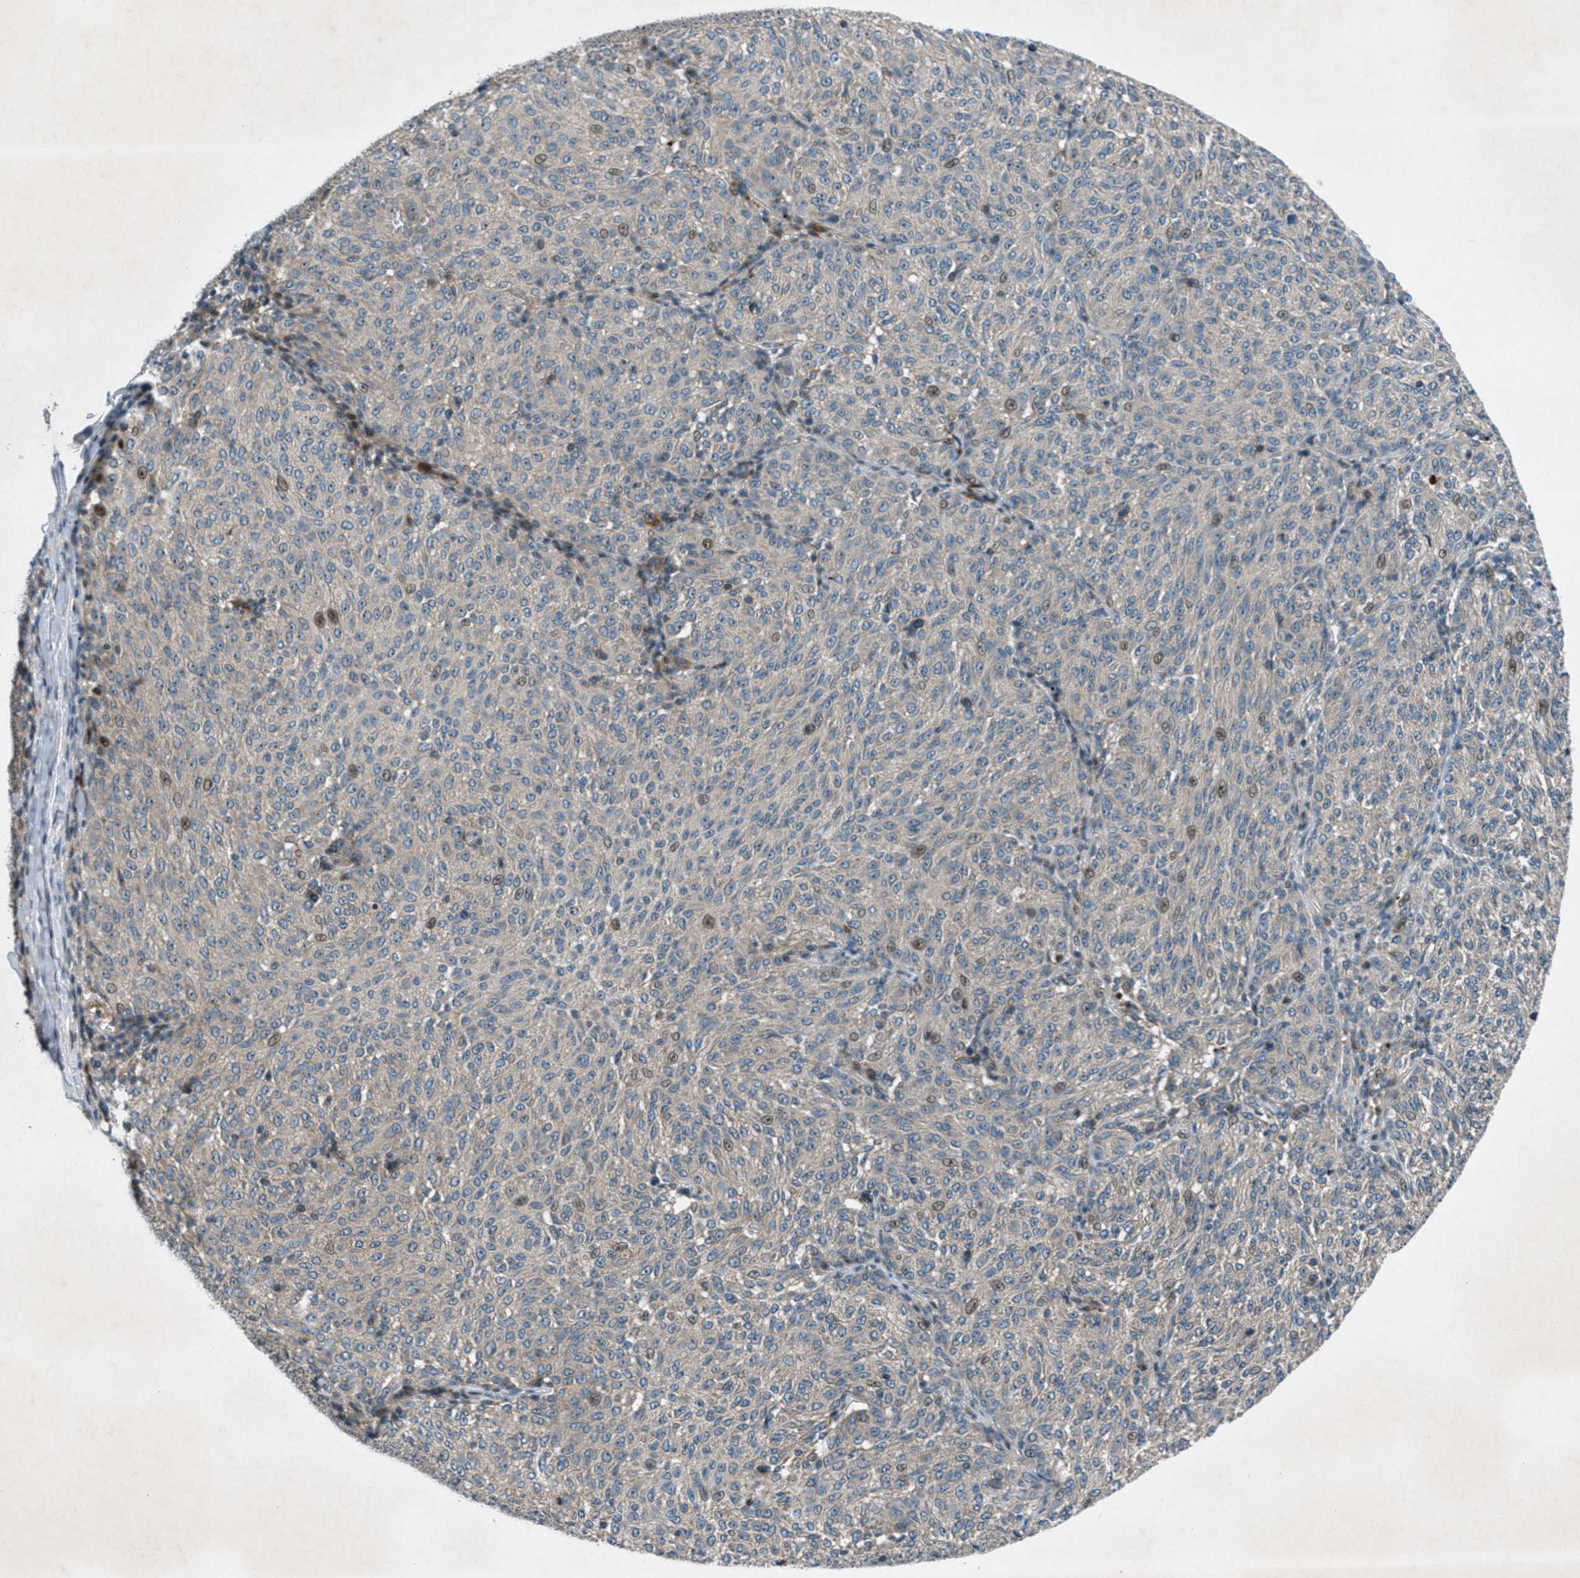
{"staining": {"intensity": "moderate", "quantity": "<25%", "location": "nuclear"}, "tissue": "melanoma", "cell_type": "Tumor cells", "image_type": "cancer", "snomed": [{"axis": "morphology", "description": "Malignant melanoma, NOS"}, {"axis": "topography", "description": "Skin"}], "caption": "About <25% of tumor cells in human malignant melanoma display moderate nuclear protein expression as visualized by brown immunohistochemical staining.", "gene": "CLEC2D", "patient": {"sex": "female", "age": 72}}